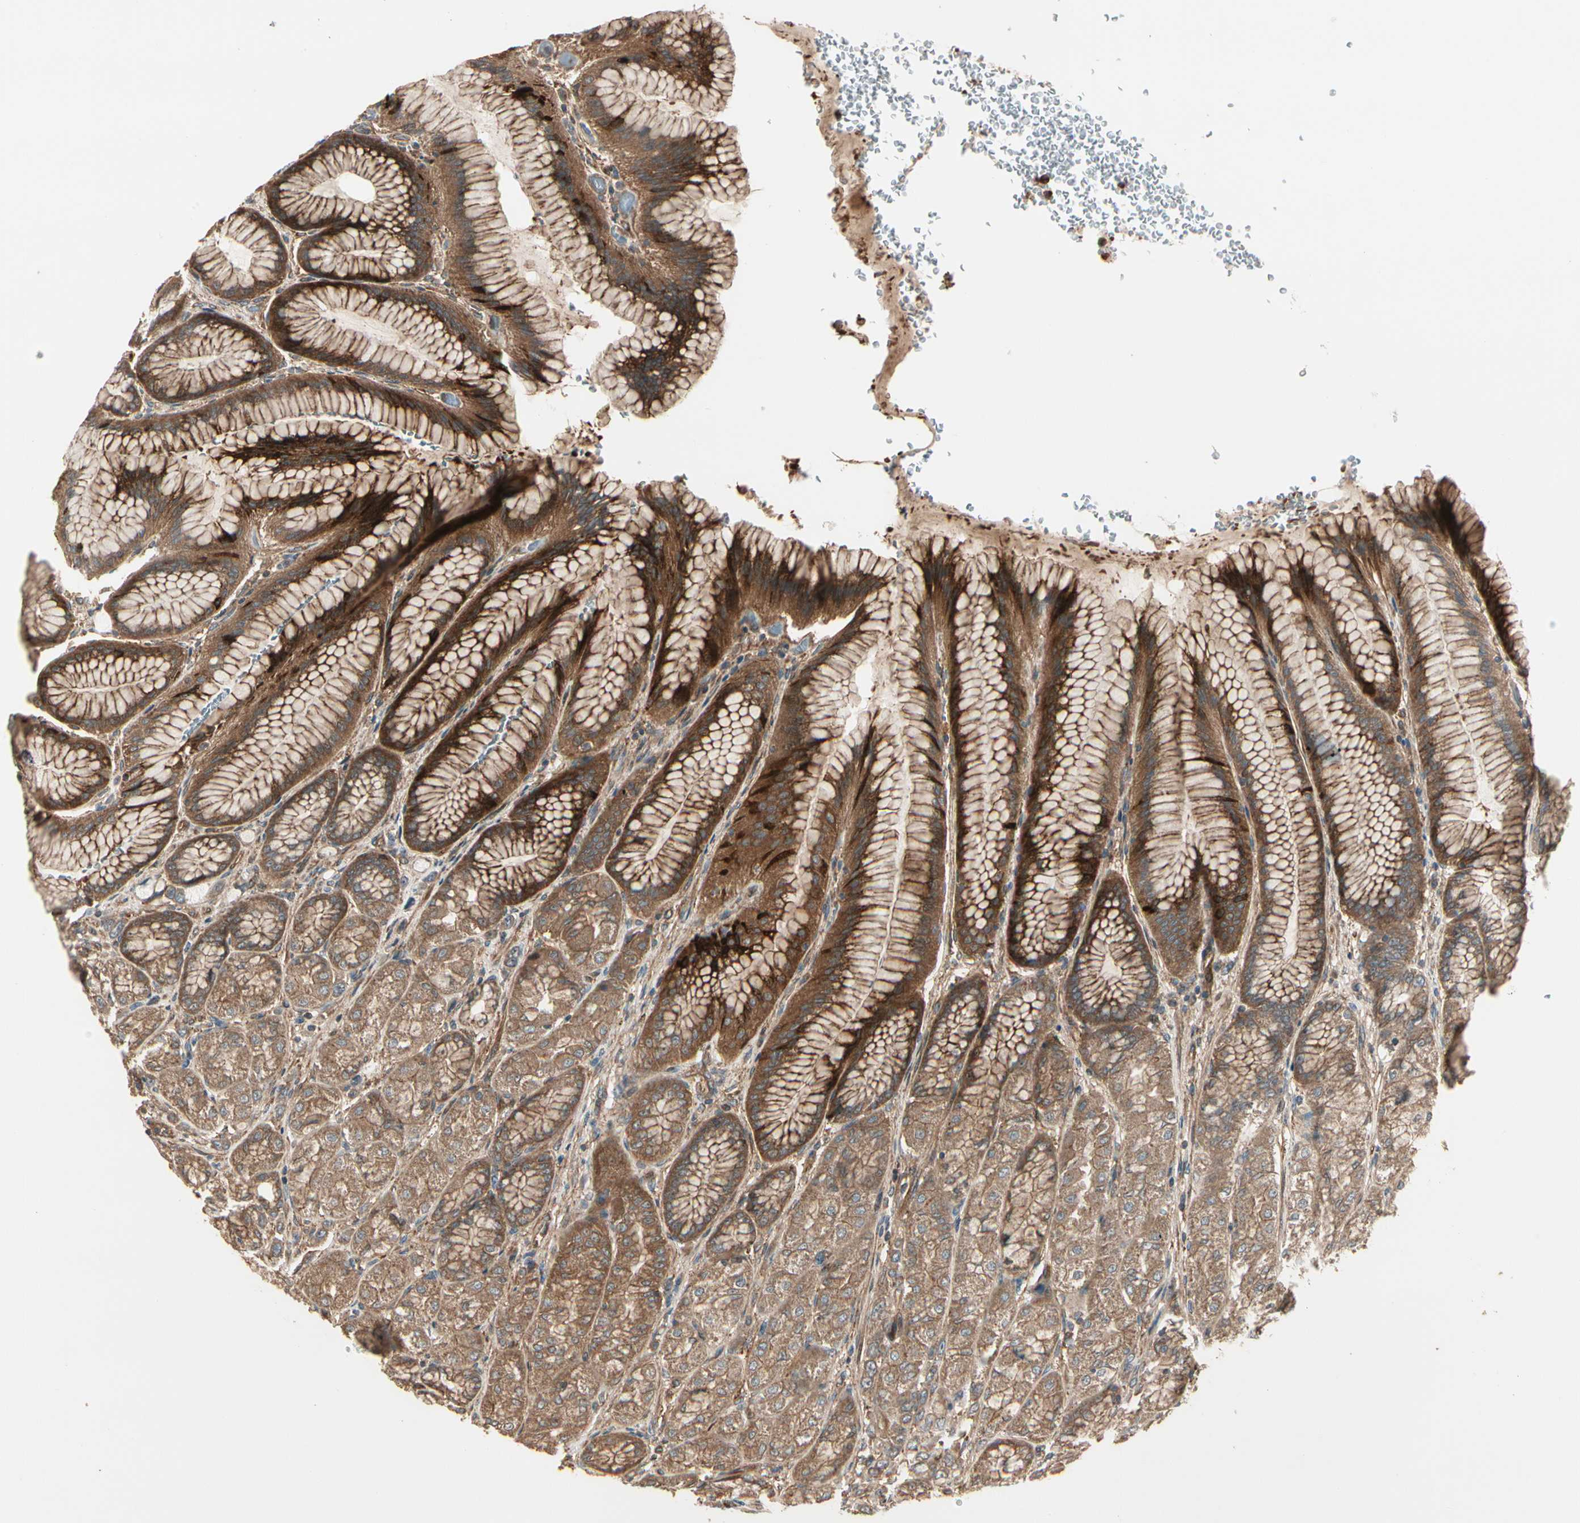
{"staining": {"intensity": "strong", "quantity": ">75%", "location": "cytoplasmic/membranous"}, "tissue": "stomach", "cell_type": "Glandular cells", "image_type": "normal", "snomed": [{"axis": "morphology", "description": "Normal tissue, NOS"}, {"axis": "morphology", "description": "Adenocarcinoma, NOS"}, {"axis": "topography", "description": "Stomach"}, {"axis": "topography", "description": "Stomach, lower"}], "caption": "Immunohistochemistry staining of benign stomach, which demonstrates high levels of strong cytoplasmic/membranous expression in approximately >75% of glandular cells indicating strong cytoplasmic/membranous protein positivity. The staining was performed using DAB (3,3'-diaminobenzidine) (brown) for protein detection and nuclei were counterstained in hematoxylin (blue).", "gene": "FKBP15", "patient": {"sex": "female", "age": 65}}